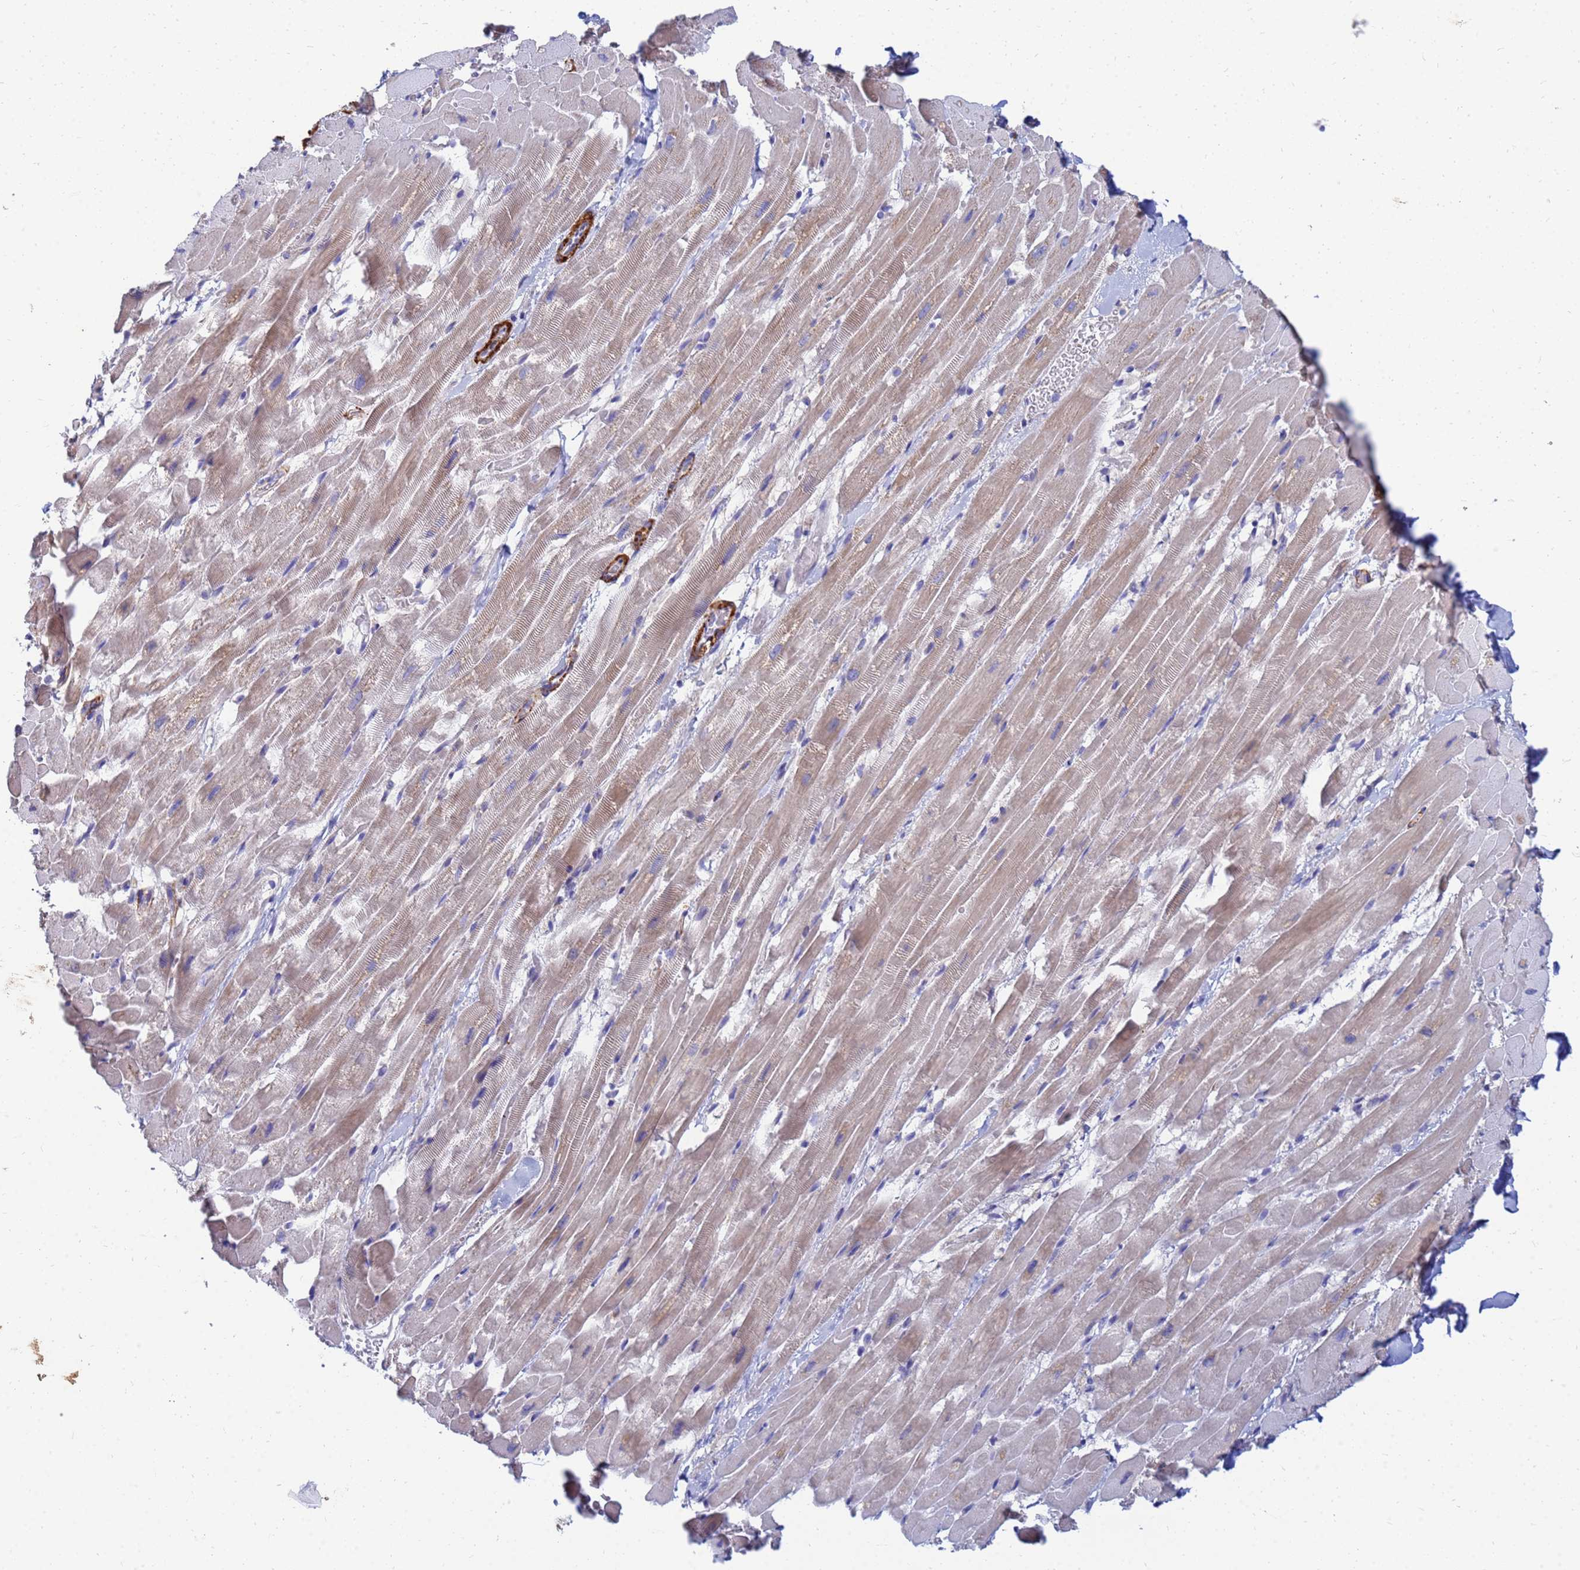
{"staining": {"intensity": "weak", "quantity": ">75%", "location": "cytoplasmic/membranous"}, "tissue": "heart muscle", "cell_type": "Cardiomyocytes", "image_type": "normal", "snomed": [{"axis": "morphology", "description": "Normal tissue, NOS"}, {"axis": "topography", "description": "Heart"}], "caption": "Immunohistochemical staining of unremarkable heart muscle reveals >75% levels of weak cytoplasmic/membranous protein staining in about >75% of cardiomyocytes.", "gene": "SDR39U1", "patient": {"sex": "male", "age": 37}}